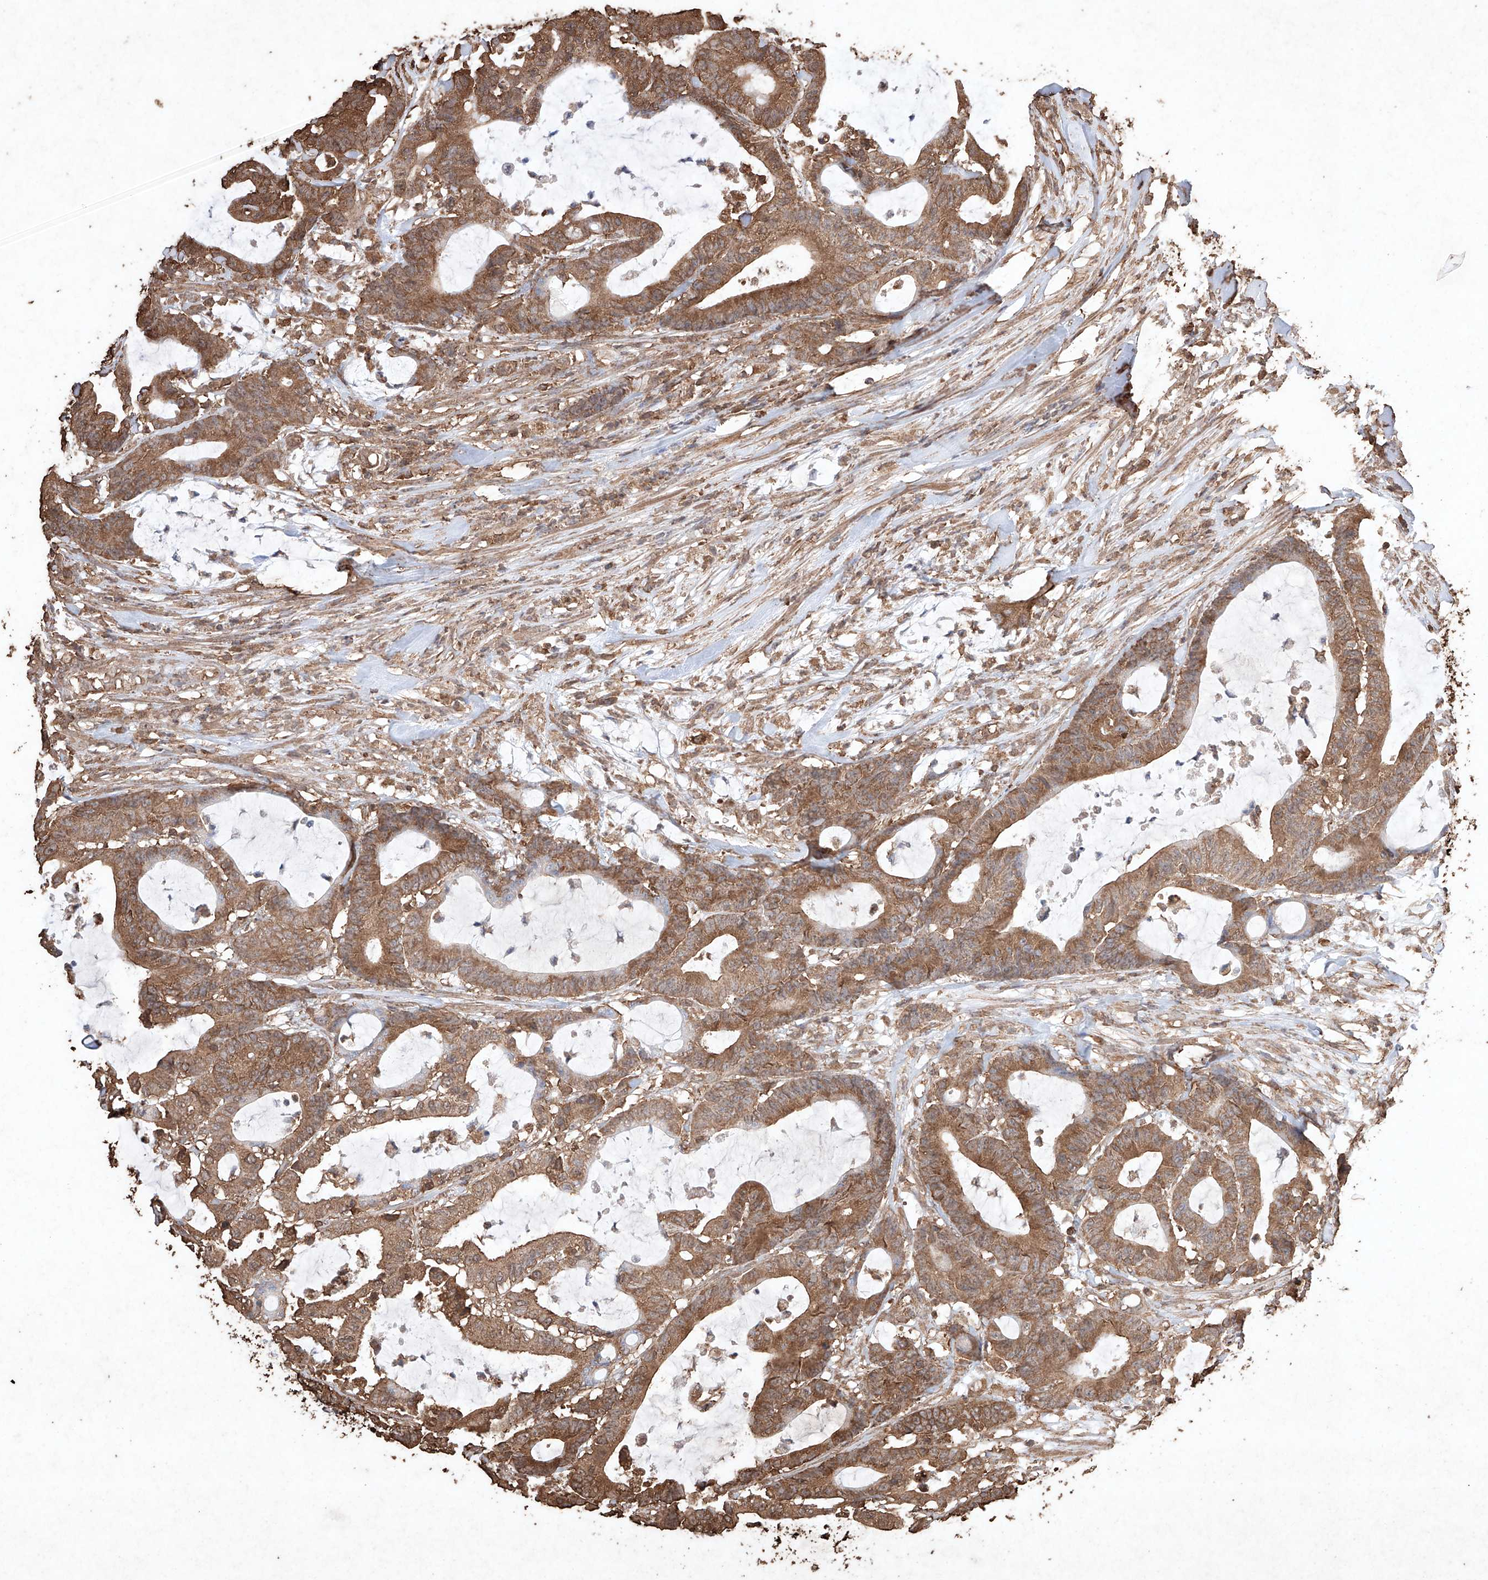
{"staining": {"intensity": "moderate", "quantity": ">75%", "location": "cytoplasmic/membranous"}, "tissue": "colorectal cancer", "cell_type": "Tumor cells", "image_type": "cancer", "snomed": [{"axis": "morphology", "description": "Adenocarcinoma, NOS"}, {"axis": "topography", "description": "Colon"}], "caption": "Tumor cells reveal medium levels of moderate cytoplasmic/membranous expression in approximately >75% of cells in human colorectal cancer (adenocarcinoma).", "gene": "M6PR", "patient": {"sex": "female", "age": 84}}